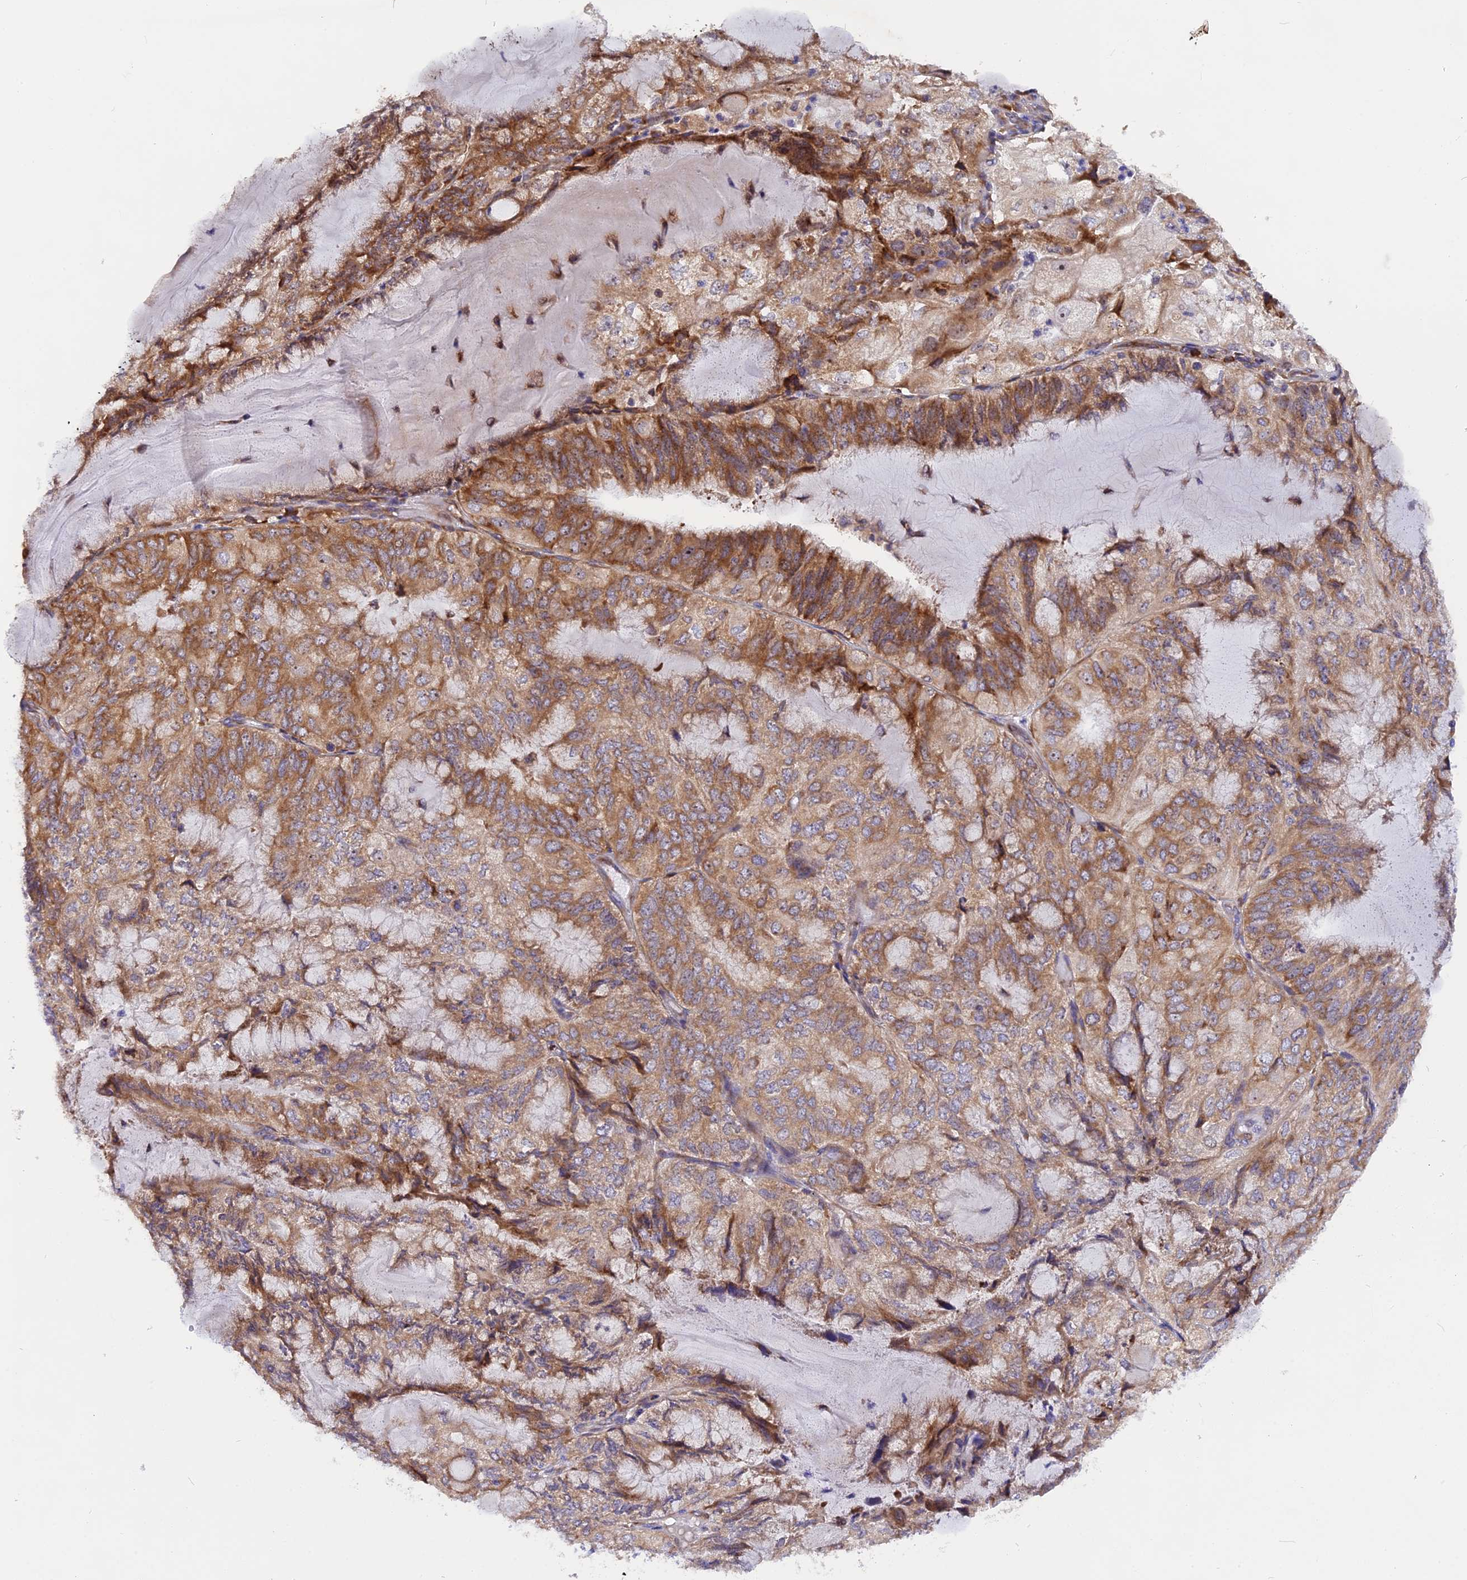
{"staining": {"intensity": "moderate", "quantity": ">75%", "location": "cytoplasmic/membranous"}, "tissue": "endometrial cancer", "cell_type": "Tumor cells", "image_type": "cancer", "snomed": [{"axis": "morphology", "description": "Adenocarcinoma, NOS"}, {"axis": "topography", "description": "Endometrium"}], "caption": "The micrograph displays a brown stain indicating the presence of a protein in the cytoplasmic/membranous of tumor cells in adenocarcinoma (endometrial).", "gene": "GNPTAB", "patient": {"sex": "female", "age": 81}}